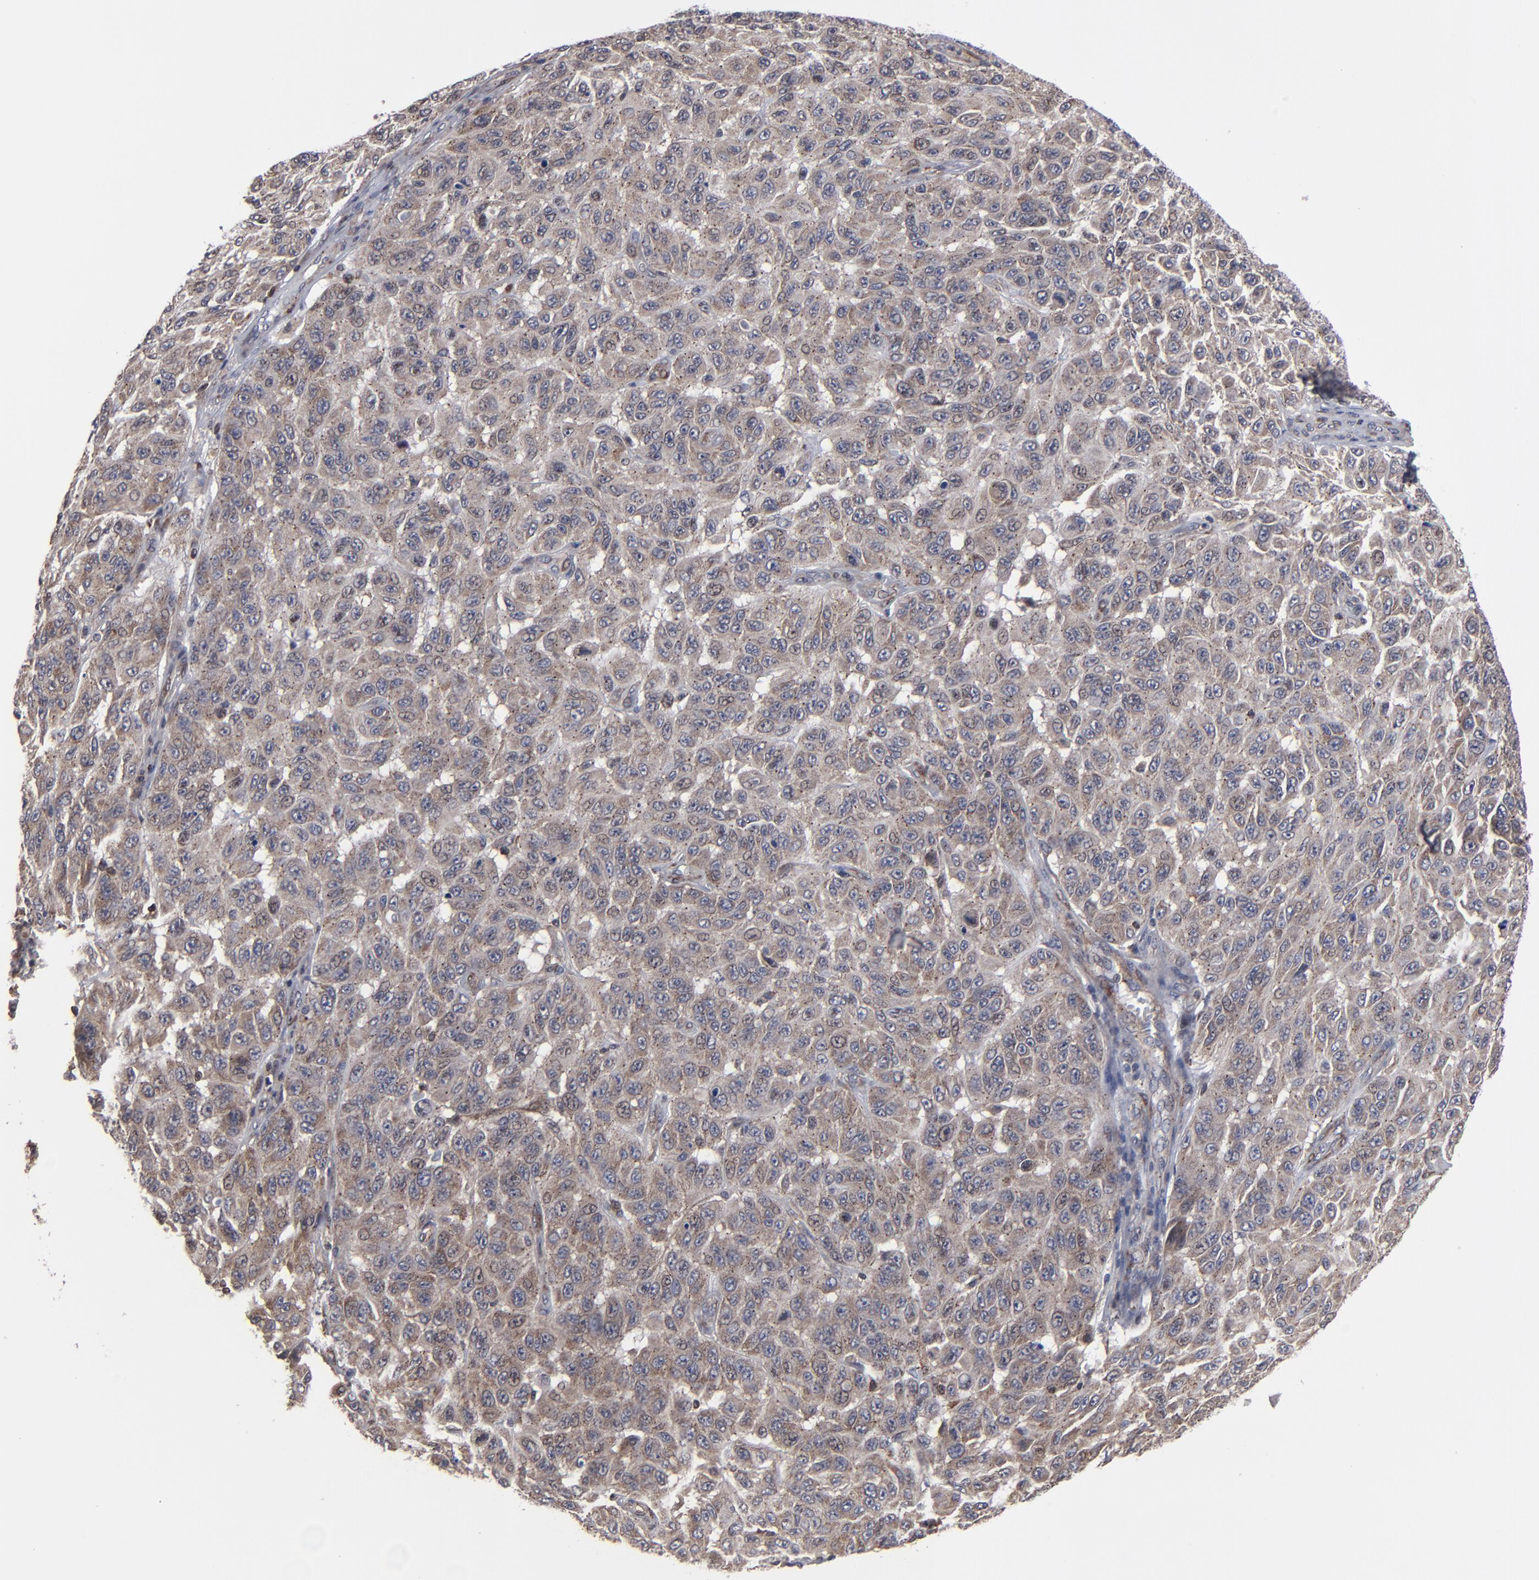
{"staining": {"intensity": "moderate", "quantity": ">75%", "location": "cytoplasmic/membranous,nuclear"}, "tissue": "melanoma", "cell_type": "Tumor cells", "image_type": "cancer", "snomed": [{"axis": "morphology", "description": "Malignant melanoma, NOS"}, {"axis": "topography", "description": "Skin"}], "caption": "Immunohistochemistry (IHC) image of neoplastic tissue: malignant melanoma stained using immunohistochemistry (IHC) displays medium levels of moderate protein expression localized specifically in the cytoplasmic/membranous and nuclear of tumor cells, appearing as a cytoplasmic/membranous and nuclear brown color.", "gene": "KIAA2026", "patient": {"sex": "male", "age": 30}}